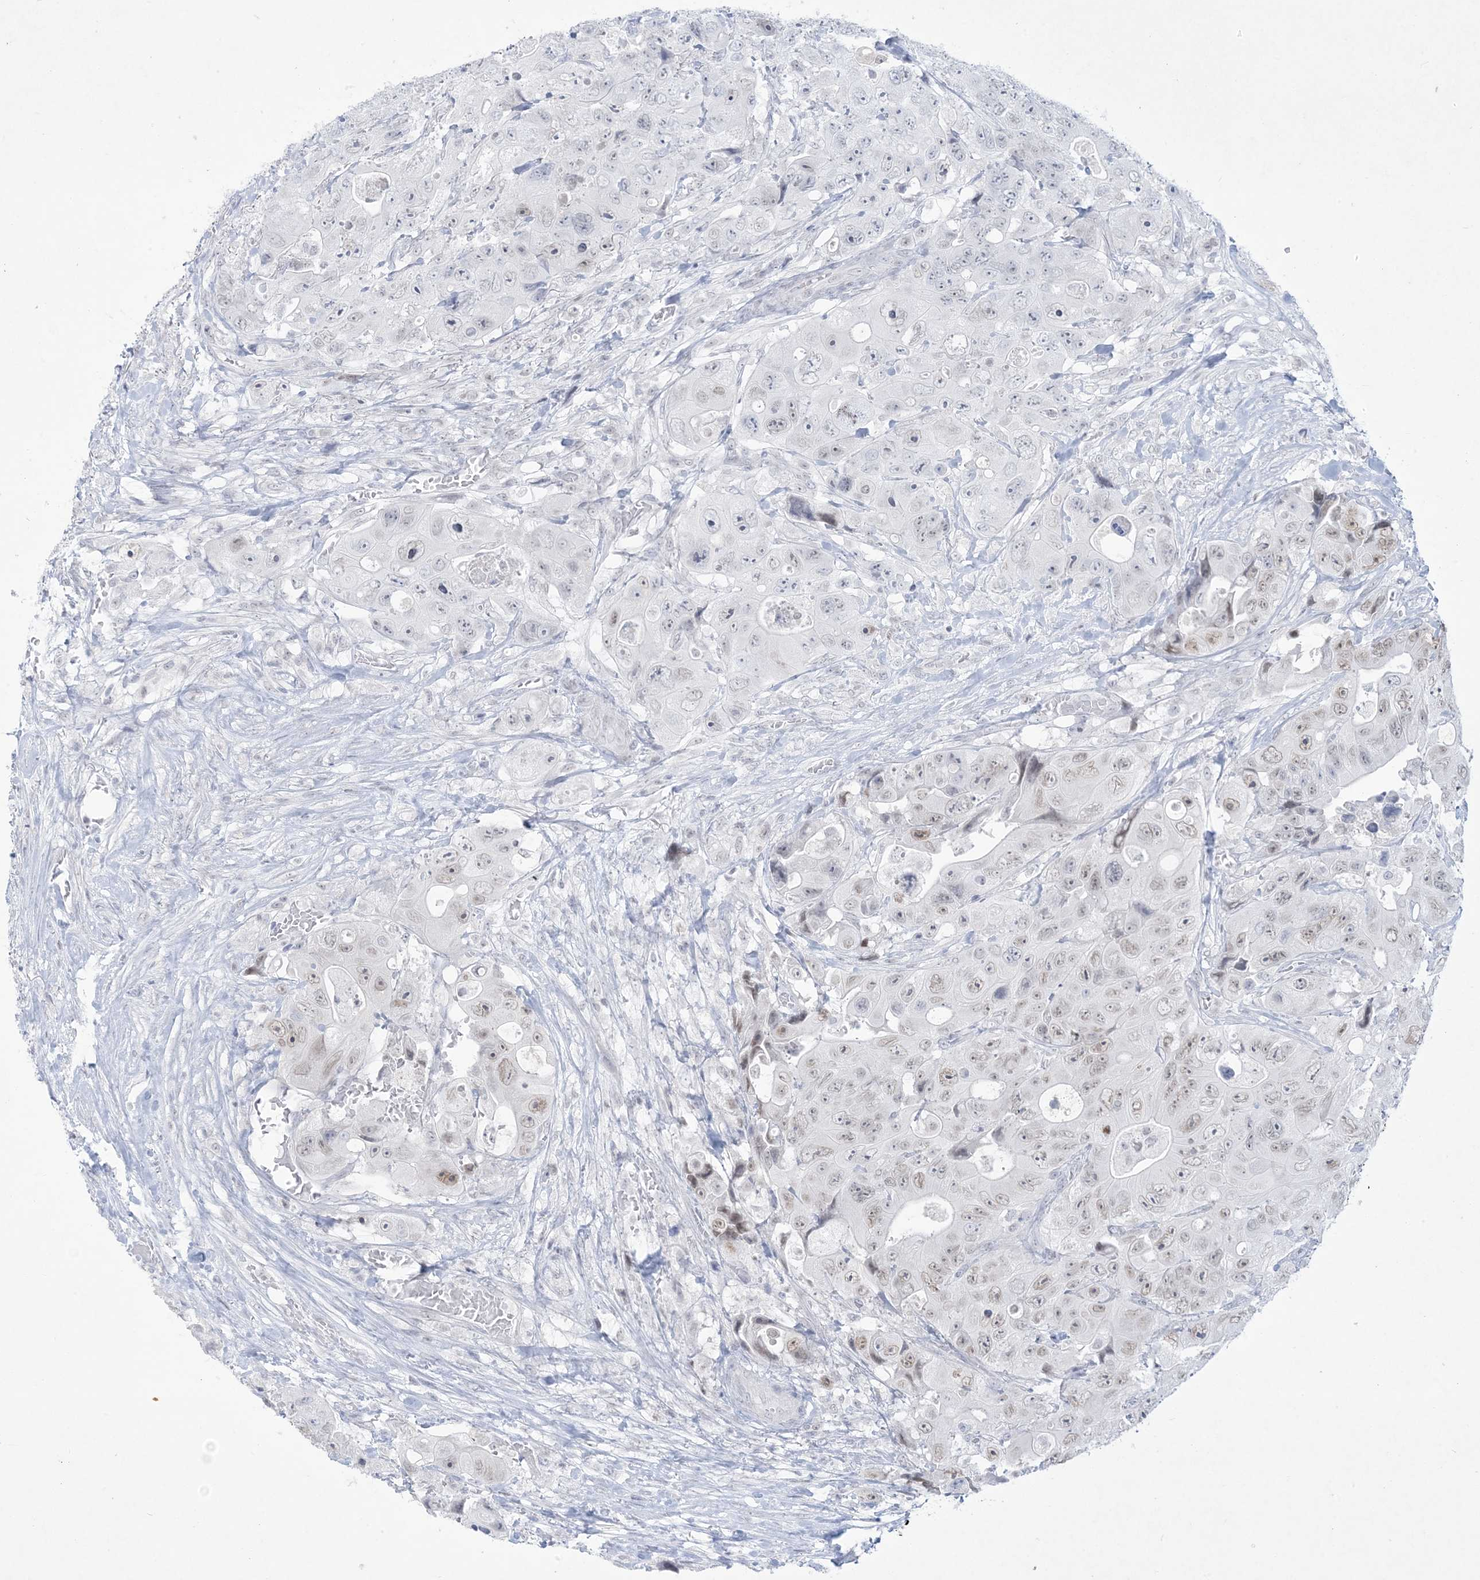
{"staining": {"intensity": "weak", "quantity": "25%-75%", "location": "cytoplasmic/membranous"}, "tissue": "colorectal cancer", "cell_type": "Tumor cells", "image_type": "cancer", "snomed": [{"axis": "morphology", "description": "Adenocarcinoma, NOS"}, {"axis": "topography", "description": "Colon"}], "caption": "A high-resolution histopathology image shows immunohistochemistry staining of colorectal adenocarcinoma, which displays weak cytoplasmic/membranous positivity in approximately 25%-75% of tumor cells.", "gene": "HOMEZ", "patient": {"sex": "female", "age": 46}}